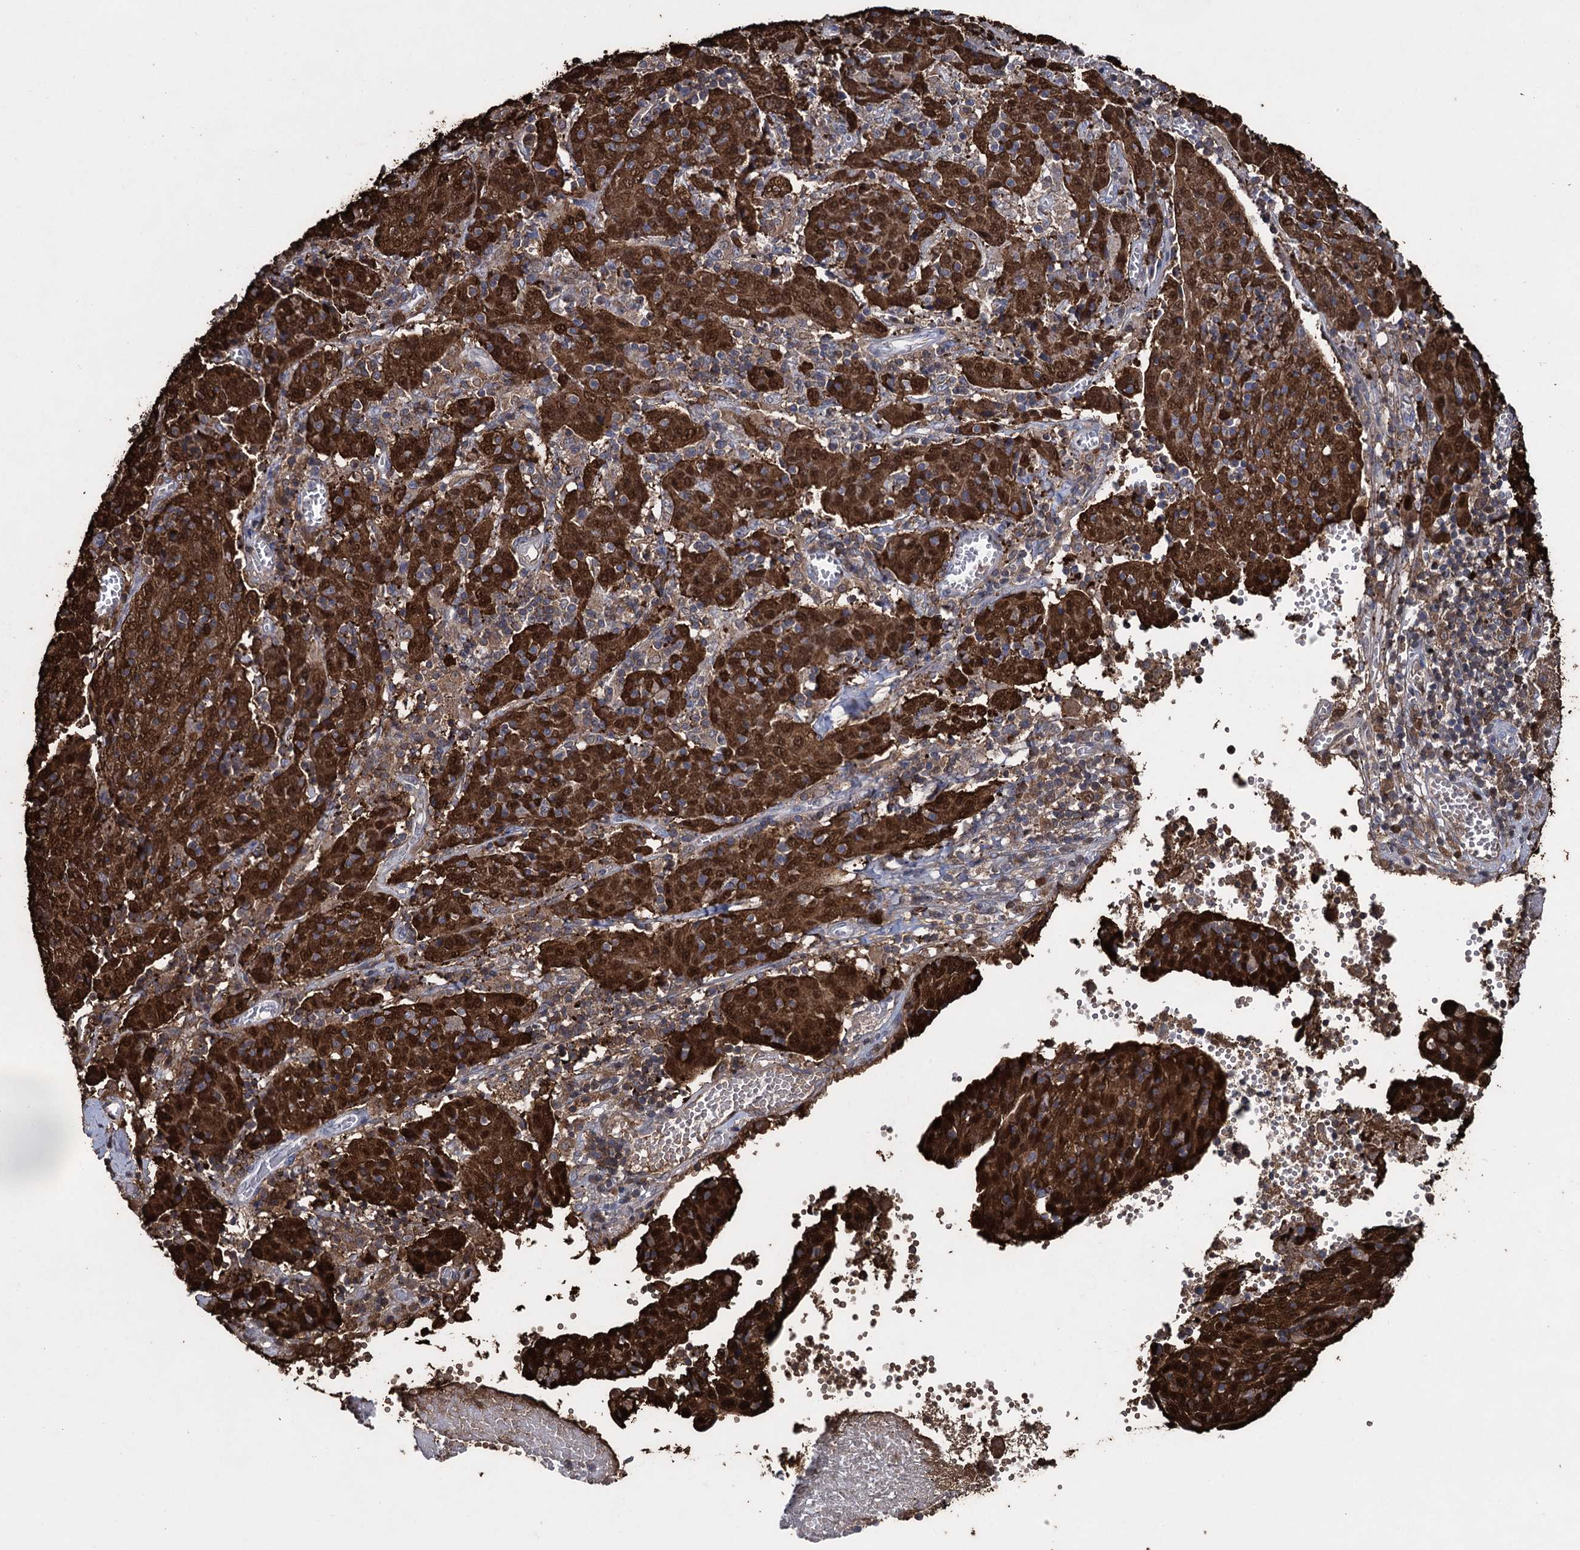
{"staining": {"intensity": "strong", "quantity": ">75%", "location": "cytoplasmic/membranous,nuclear"}, "tissue": "cervical cancer", "cell_type": "Tumor cells", "image_type": "cancer", "snomed": [{"axis": "morphology", "description": "Squamous cell carcinoma, NOS"}, {"axis": "topography", "description": "Cervix"}], "caption": "Protein expression analysis of squamous cell carcinoma (cervical) displays strong cytoplasmic/membranous and nuclear positivity in about >75% of tumor cells.", "gene": "FABP5", "patient": {"sex": "female", "age": 67}}